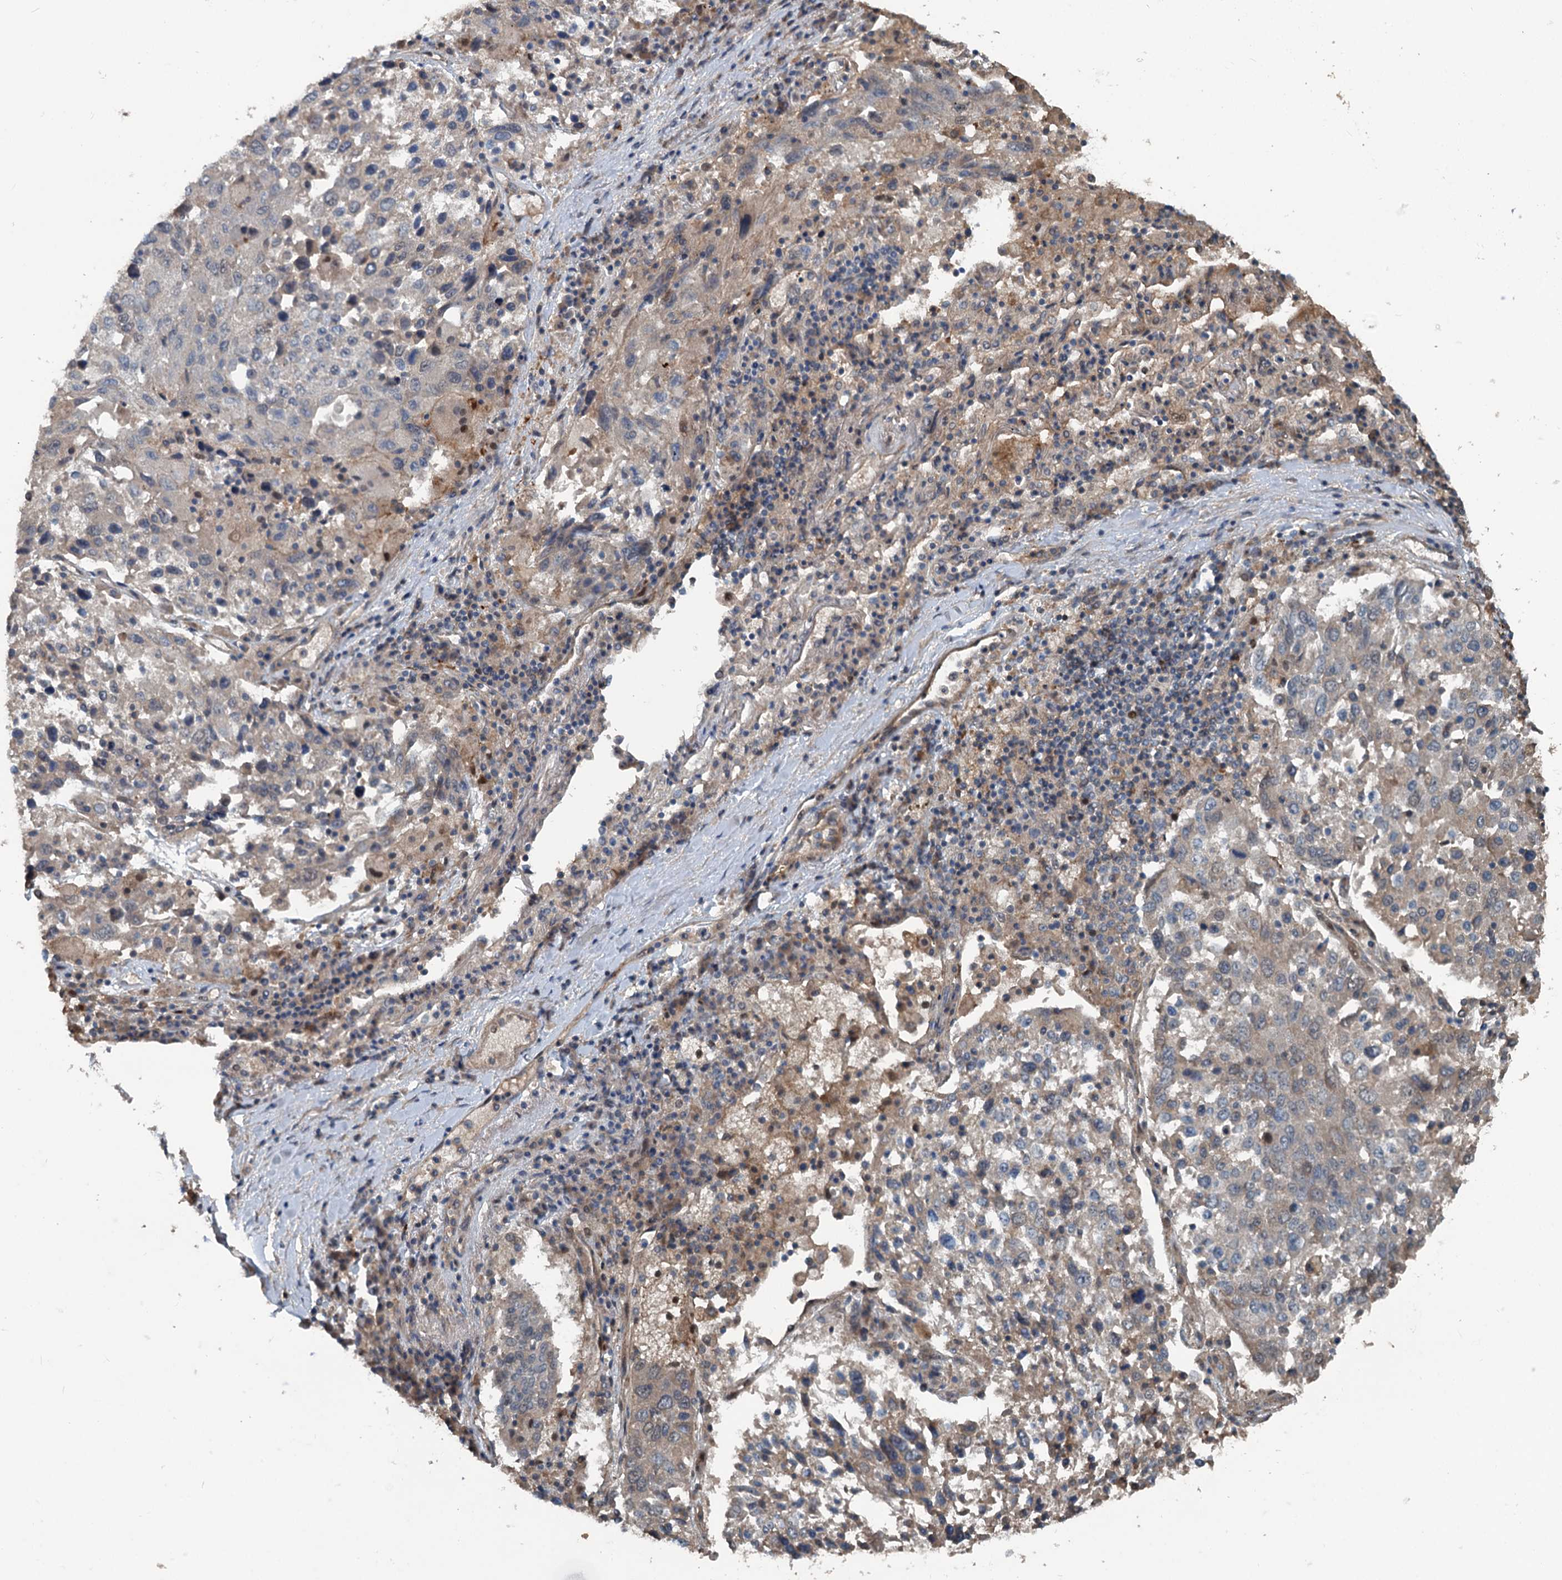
{"staining": {"intensity": "negative", "quantity": "none", "location": "none"}, "tissue": "lung cancer", "cell_type": "Tumor cells", "image_type": "cancer", "snomed": [{"axis": "morphology", "description": "Squamous cell carcinoma, NOS"}, {"axis": "topography", "description": "Lung"}], "caption": "A histopathology image of human lung cancer (squamous cell carcinoma) is negative for staining in tumor cells.", "gene": "TEDC1", "patient": {"sex": "male", "age": 65}}